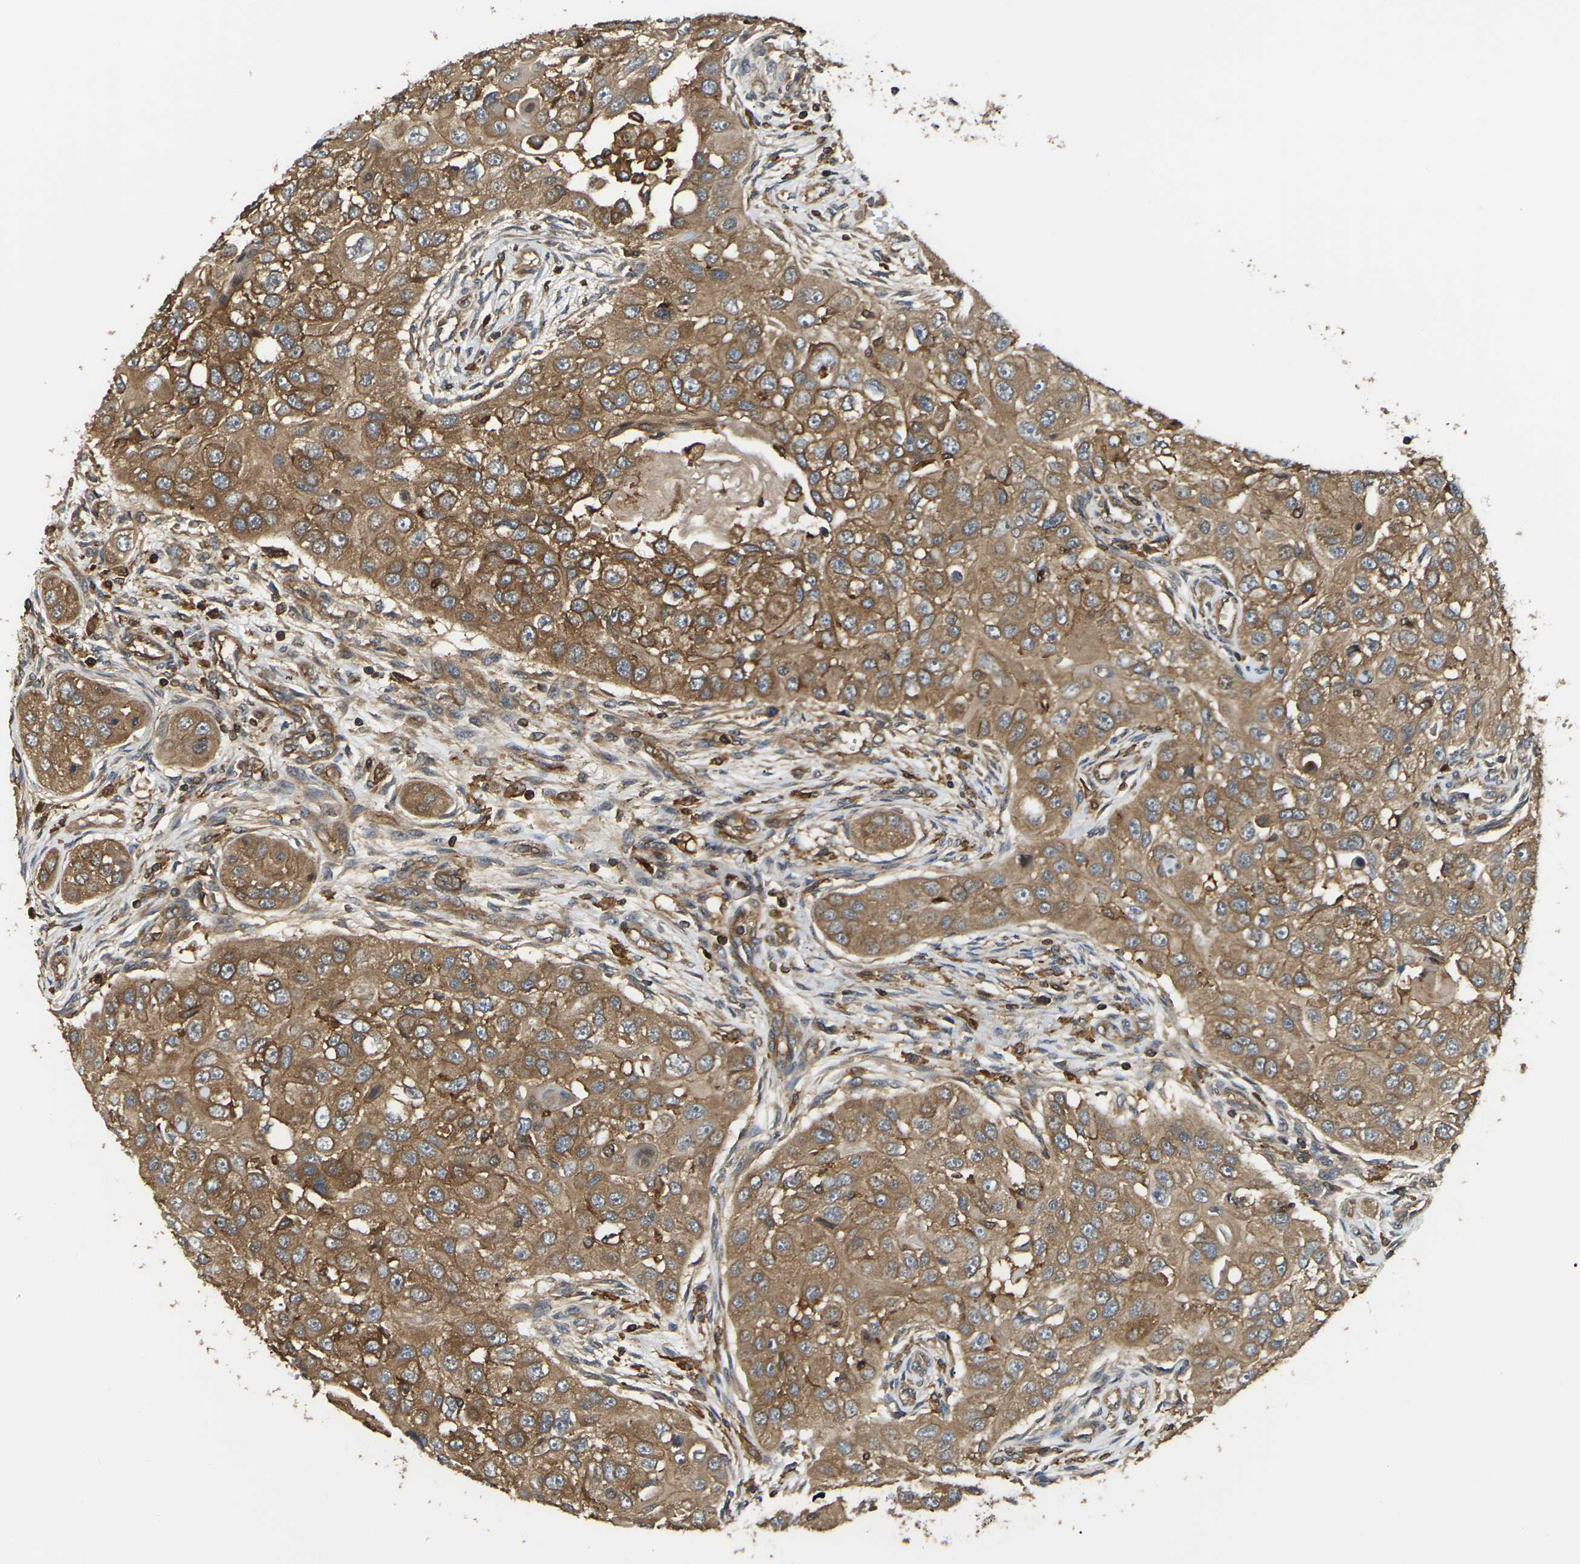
{"staining": {"intensity": "moderate", "quantity": ">75%", "location": "cytoplasmic/membranous"}, "tissue": "head and neck cancer", "cell_type": "Tumor cells", "image_type": "cancer", "snomed": [{"axis": "morphology", "description": "Normal tissue, NOS"}, {"axis": "morphology", "description": "Squamous cell carcinoma, NOS"}, {"axis": "topography", "description": "Skeletal muscle"}, {"axis": "topography", "description": "Head-Neck"}], "caption": "Head and neck cancer tissue displays moderate cytoplasmic/membranous expression in about >75% of tumor cells The protein is shown in brown color, while the nuclei are stained blue.", "gene": "IQGAP1", "patient": {"sex": "male", "age": 51}}